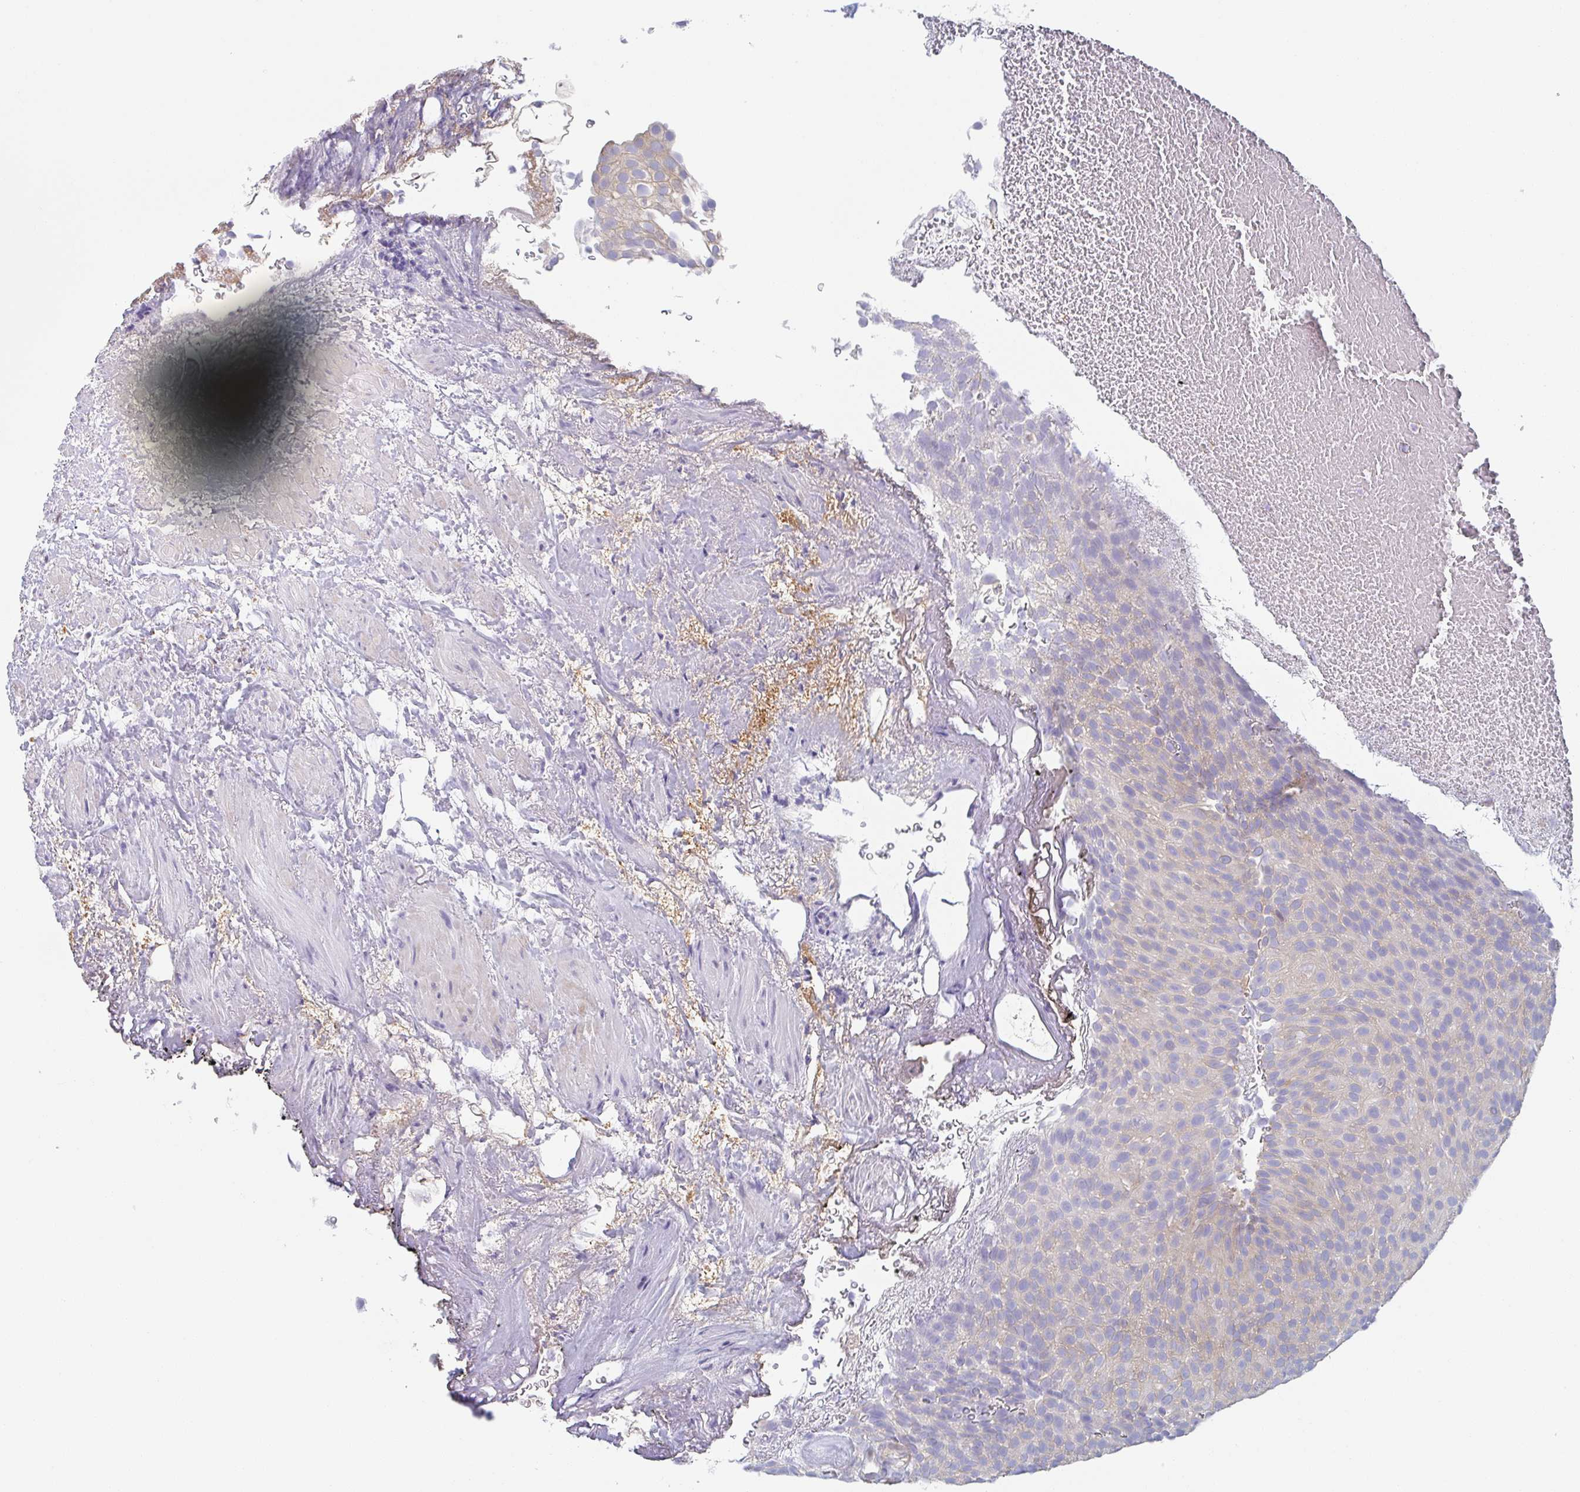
{"staining": {"intensity": "negative", "quantity": "none", "location": "none"}, "tissue": "urothelial cancer", "cell_type": "Tumor cells", "image_type": "cancer", "snomed": [{"axis": "morphology", "description": "Urothelial carcinoma, Low grade"}, {"axis": "topography", "description": "Urinary bladder"}], "caption": "The histopathology image reveals no significant positivity in tumor cells of urothelial cancer. The staining is performed using DAB brown chromogen with nuclei counter-stained in using hematoxylin.", "gene": "AMPD2", "patient": {"sex": "male", "age": 78}}